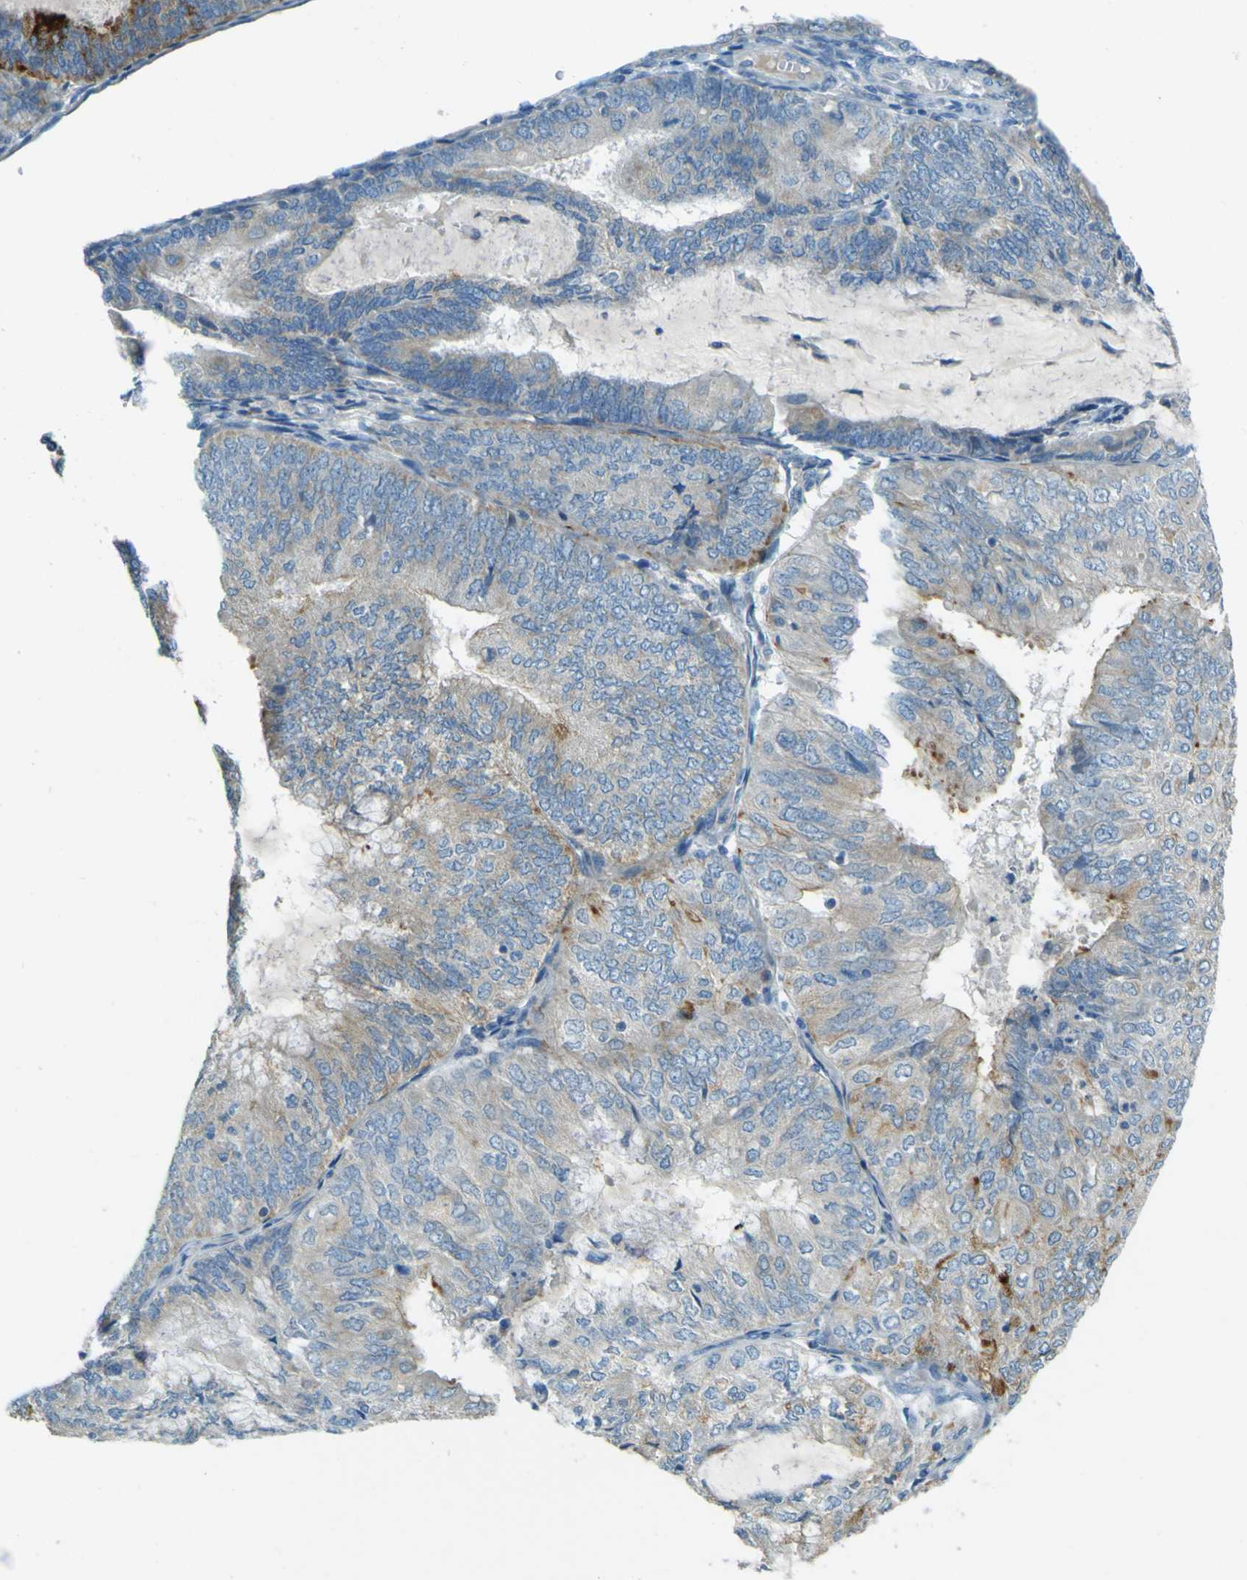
{"staining": {"intensity": "moderate", "quantity": "<25%", "location": "cytoplasmic/membranous"}, "tissue": "endometrial cancer", "cell_type": "Tumor cells", "image_type": "cancer", "snomed": [{"axis": "morphology", "description": "Adenocarcinoma, NOS"}, {"axis": "topography", "description": "Endometrium"}], "caption": "This is an image of immunohistochemistry (IHC) staining of endometrial cancer, which shows moderate positivity in the cytoplasmic/membranous of tumor cells.", "gene": "FKTN", "patient": {"sex": "female", "age": 81}}